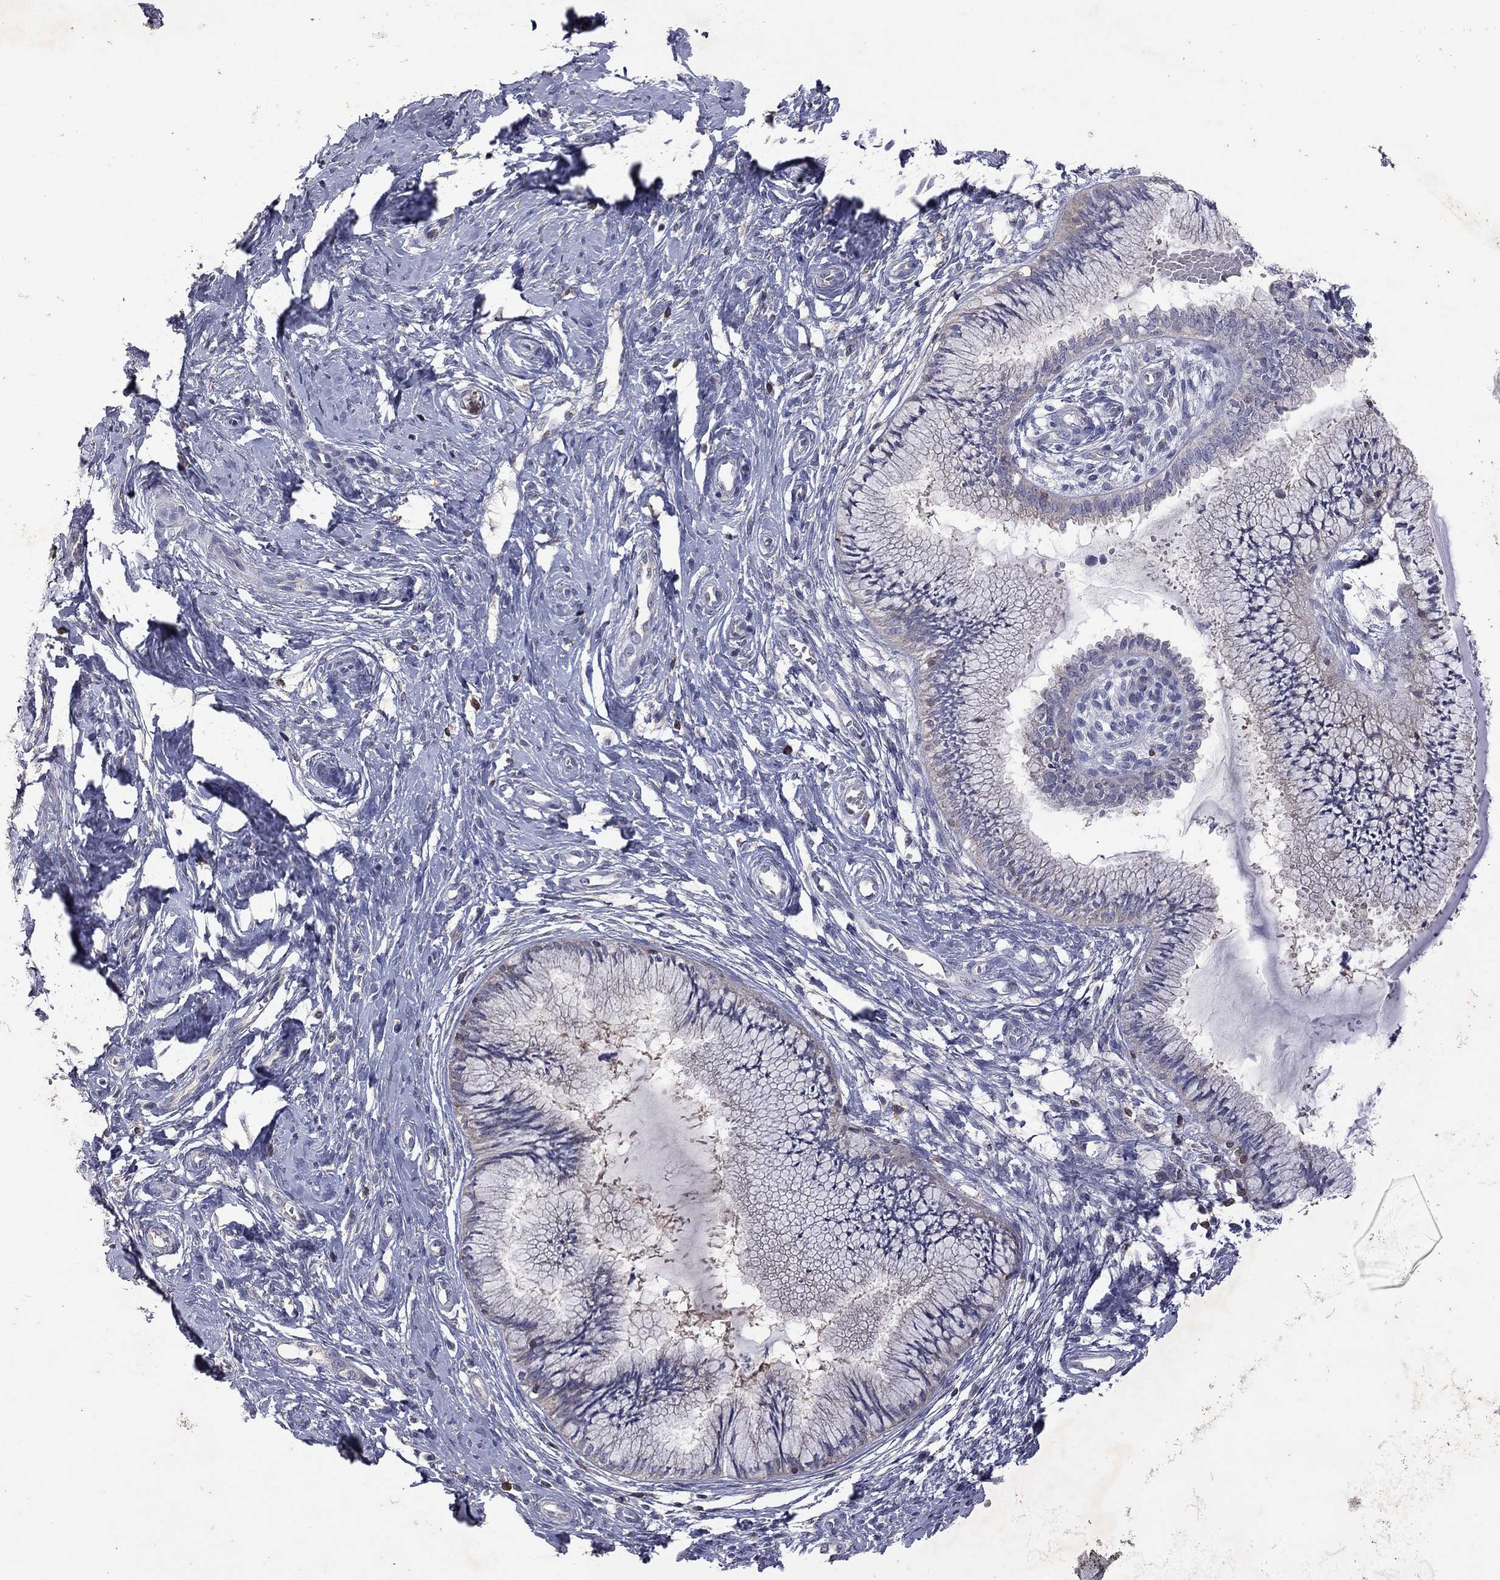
{"staining": {"intensity": "negative", "quantity": "none", "location": "none"}, "tissue": "cervical cancer", "cell_type": "Tumor cells", "image_type": "cancer", "snomed": [{"axis": "morphology", "description": "Normal tissue, NOS"}, {"axis": "morphology", "description": "Squamous cell carcinoma, NOS"}, {"axis": "topography", "description": "Cervix"}], "caption": "Protein analysis of cervical cancer demonstrates no significant expression in tumor cells.", "gene": "IPCEF1", "patient": {"sex": "female", "age": 39}}